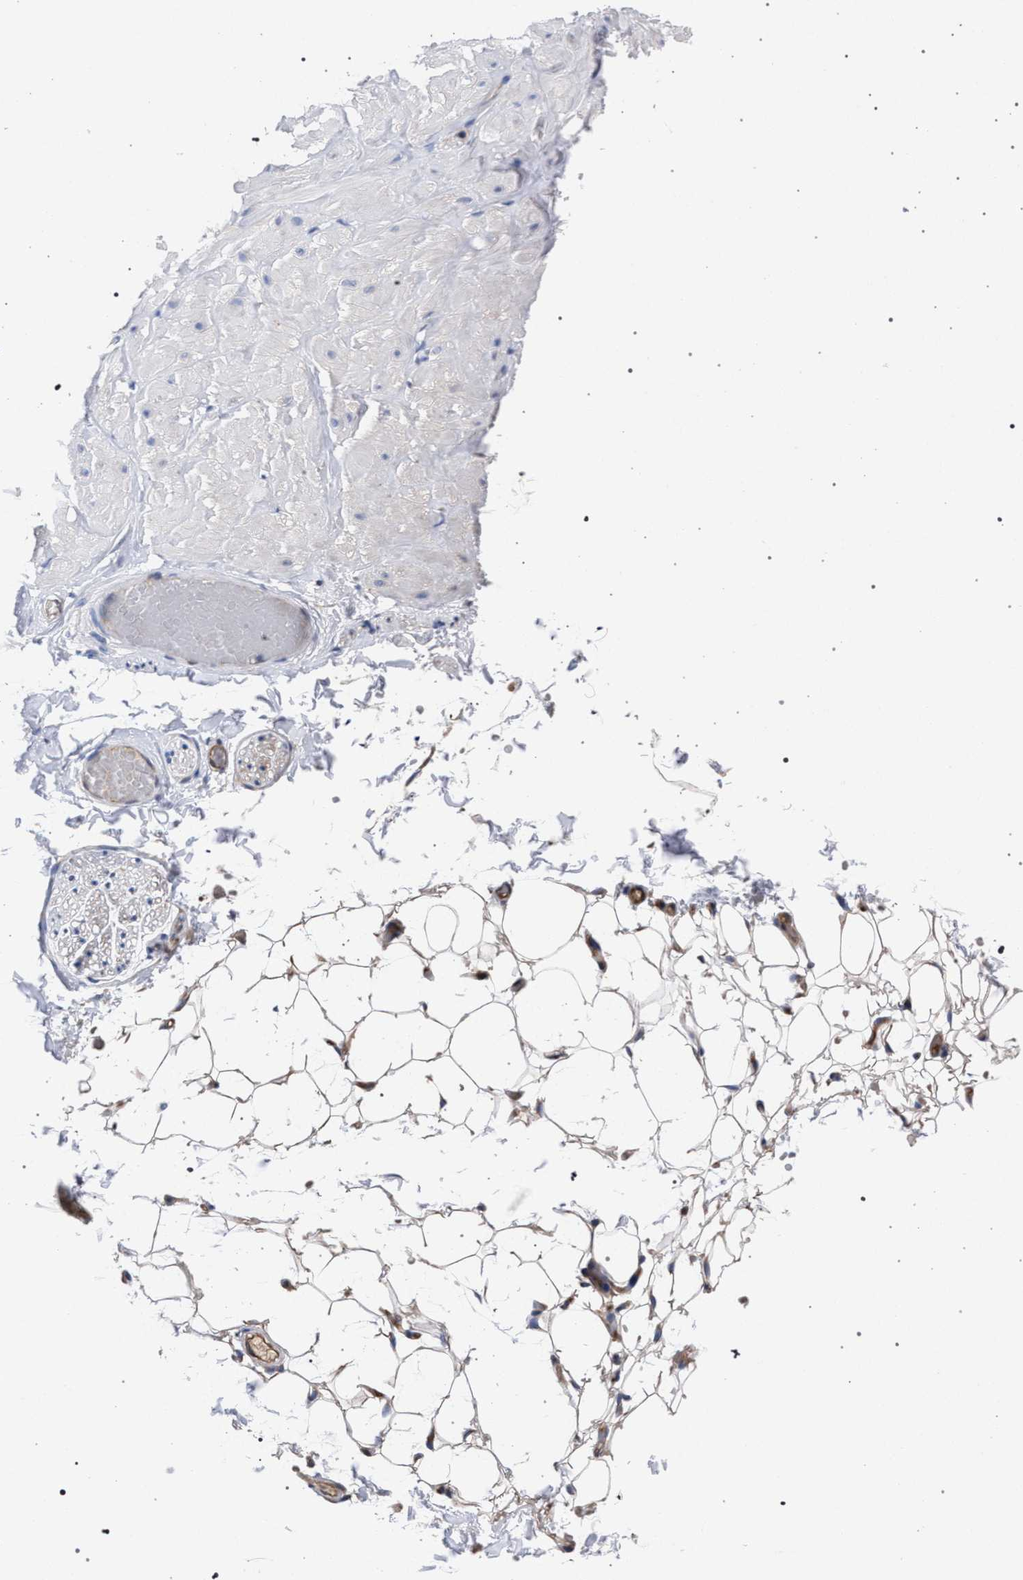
{"staining": {"intensity": "weak", "quantity": ">75%", "location": "cytoplasmic/membranous"}, "tissue": "adipose tissue", "cell_type": "Adipocytes", "image_type": "normal", "snomed": [{"axis": "morphology", "description": "Normal tissue, NOS"}, {"axis": "topography", "description": "Adipose tissue"}, {"axis": "topography", "description": "Vascular tissue"}, {"axis": "topography", "description": "Peripheral nerve tissue"}], "caption": "Benign adipose tissue was stained to show a protein in brown. There is low levels of weak cytoplasmic/membranous positivity in approximately >75% of adipocytes.", "gene": "GMPR", "patient": {"sex": "male", "age": 25}}